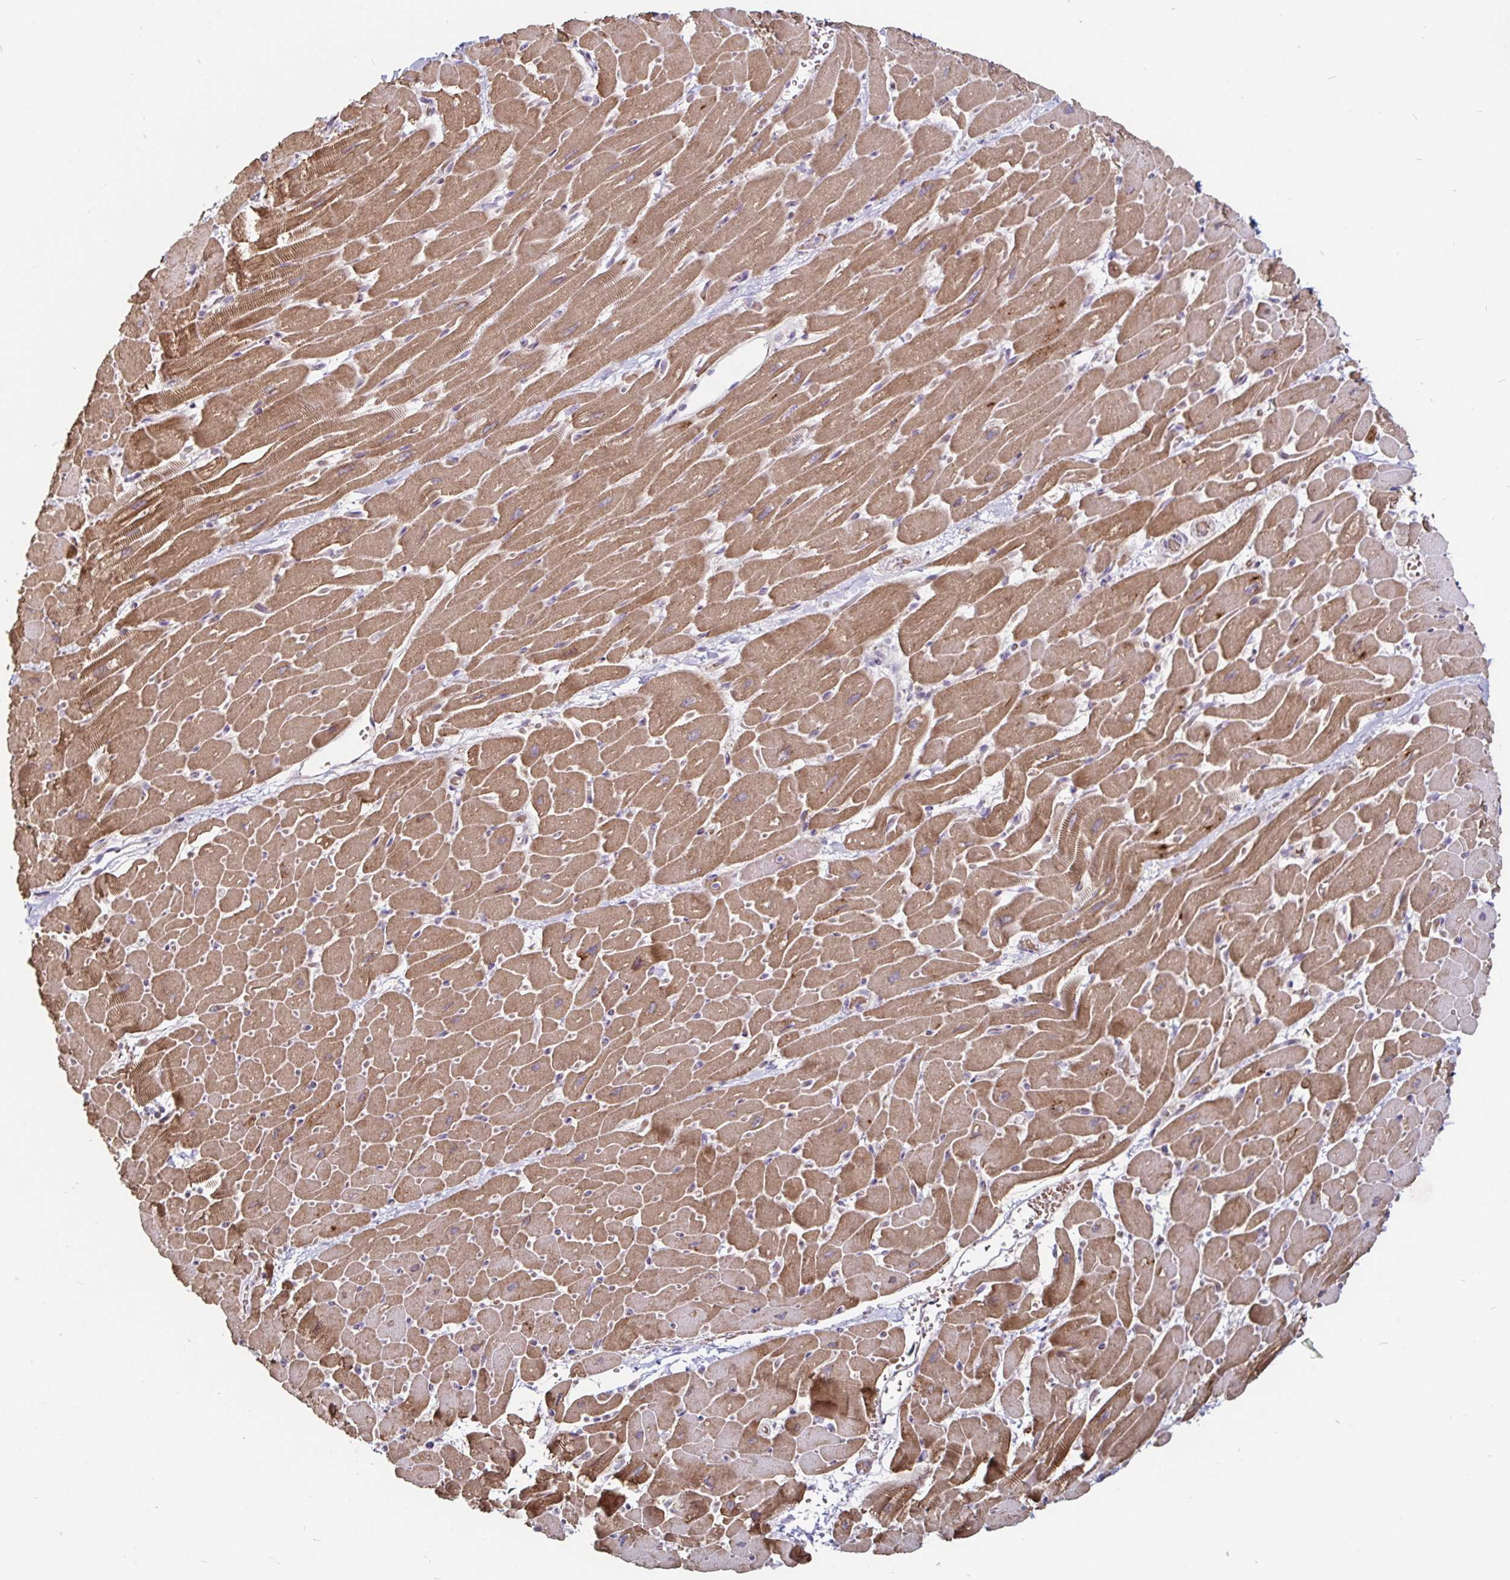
{"staining": {"intensity": "moderate", "quantity": "25%-75%", "location": "cytoplasmic/membranous"}, "tissue": "heart muscle", "cell_type": "Cardiomyocytes", "image_type": "normal", "snomed": [{"axis": "morphology", "description": "Normal tissue, NOS"}, {"axis": "topography", "description": "Heart"}], "caption": "Normal heart muscle reveals moderate cytoplasmic/membranous staining in approximately 25%-75% of cardiomyocytes.", "gene": "FAIM2", "patient": {"sex": "male", "age": 37}}